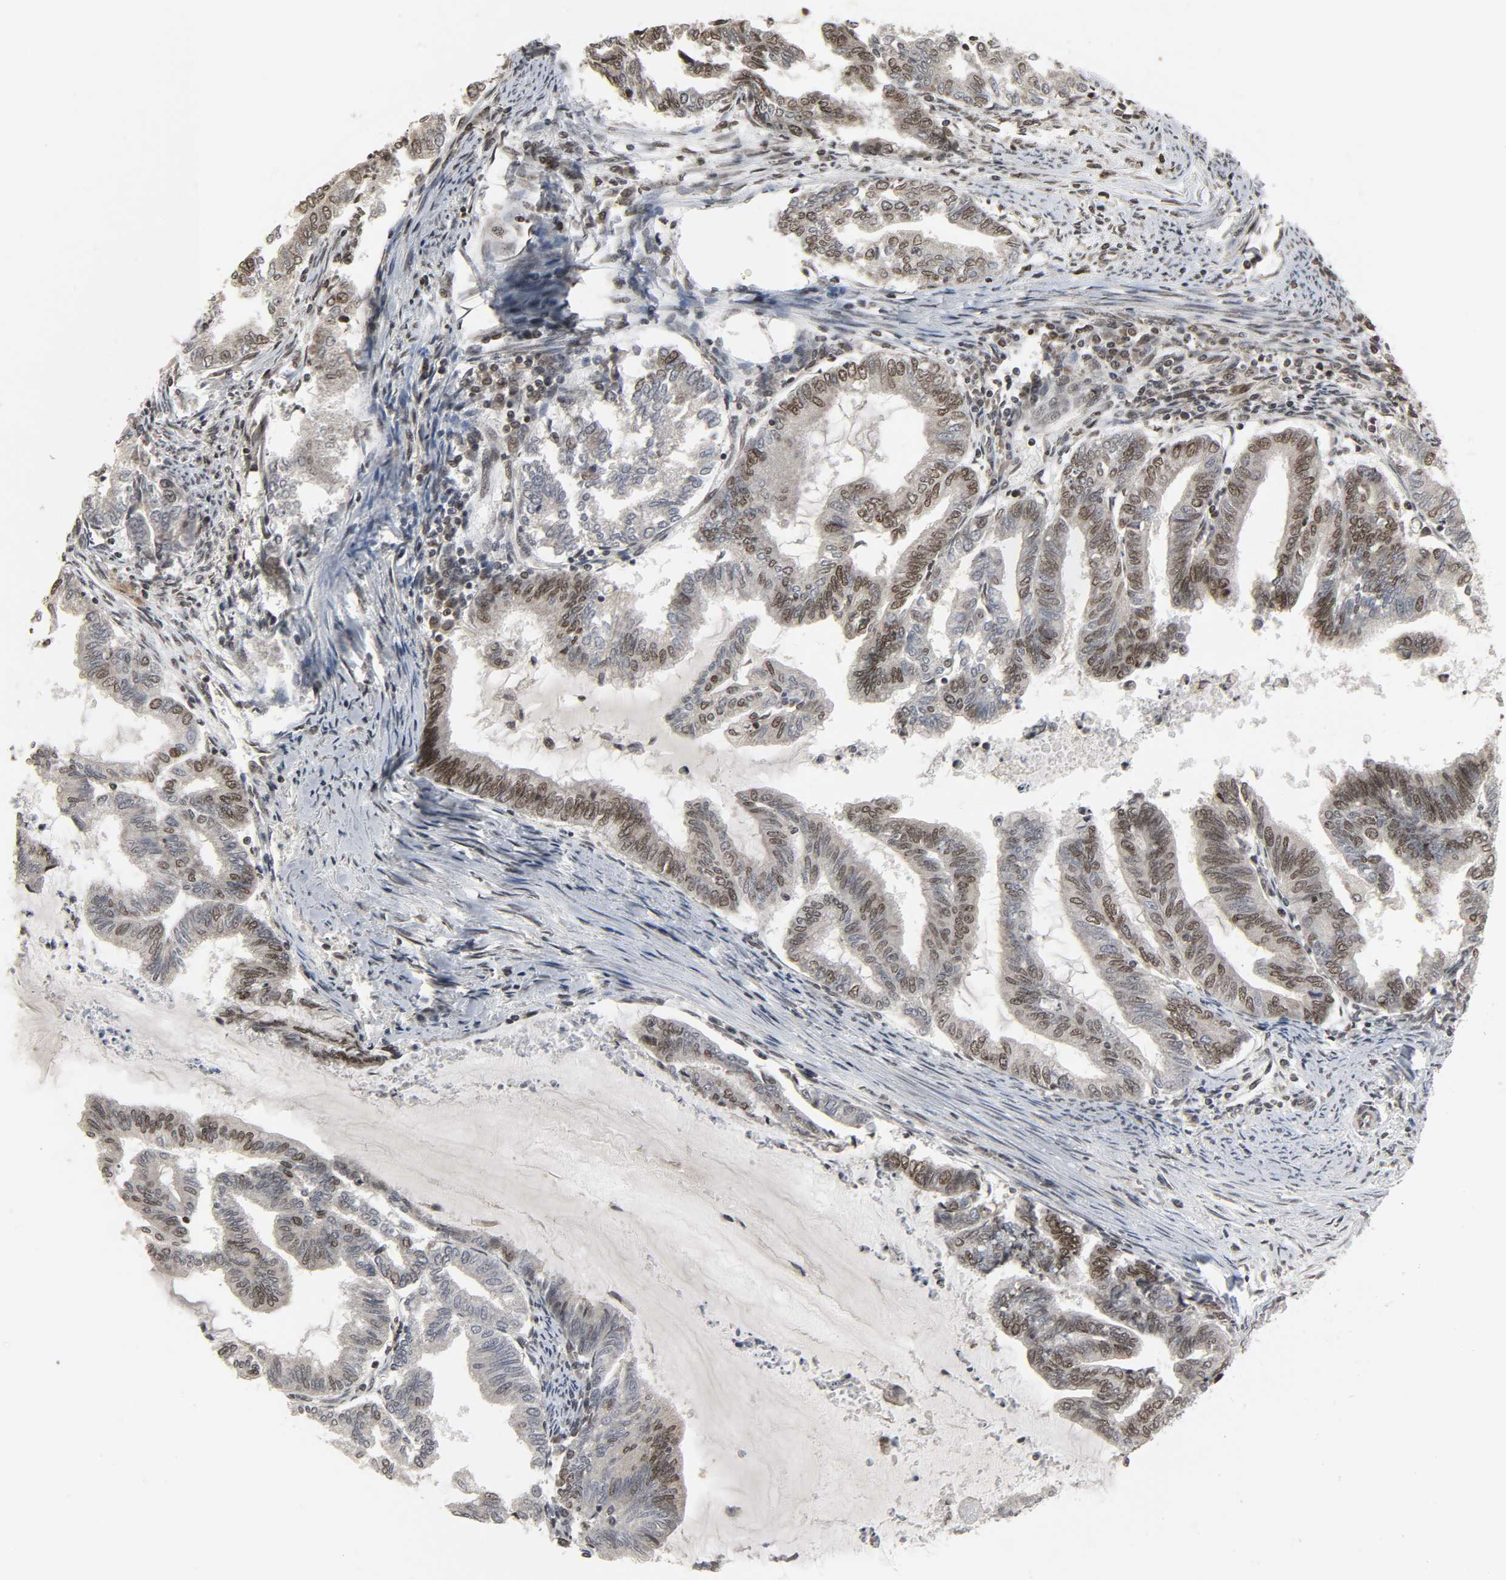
{"staining": {"intensity": "weak", "quantity": "25%-75%", "location": "nuclear"}, "tissue": "endometrial cancer", "cell_type": "Tumor cells", "image_type": "cancer", "snomed": [{"axis": "morphology", "description": "Adenocarcinoma, NOS"}, {"axis": "topography", "description": "Endometrium"}], "caption": "Protein staining demonstrates weak nuclear expression in about 25%-75% of tumor cells in endometrial cancer. The staining is performed using DAB (3,3'-diaminobenzidine) brown chromogen to label protein expression. The nuclei are counter-stained blue using hematoxylin.", "gene": "XRCC1", "patient": {"sex": "female", "age": 79}}